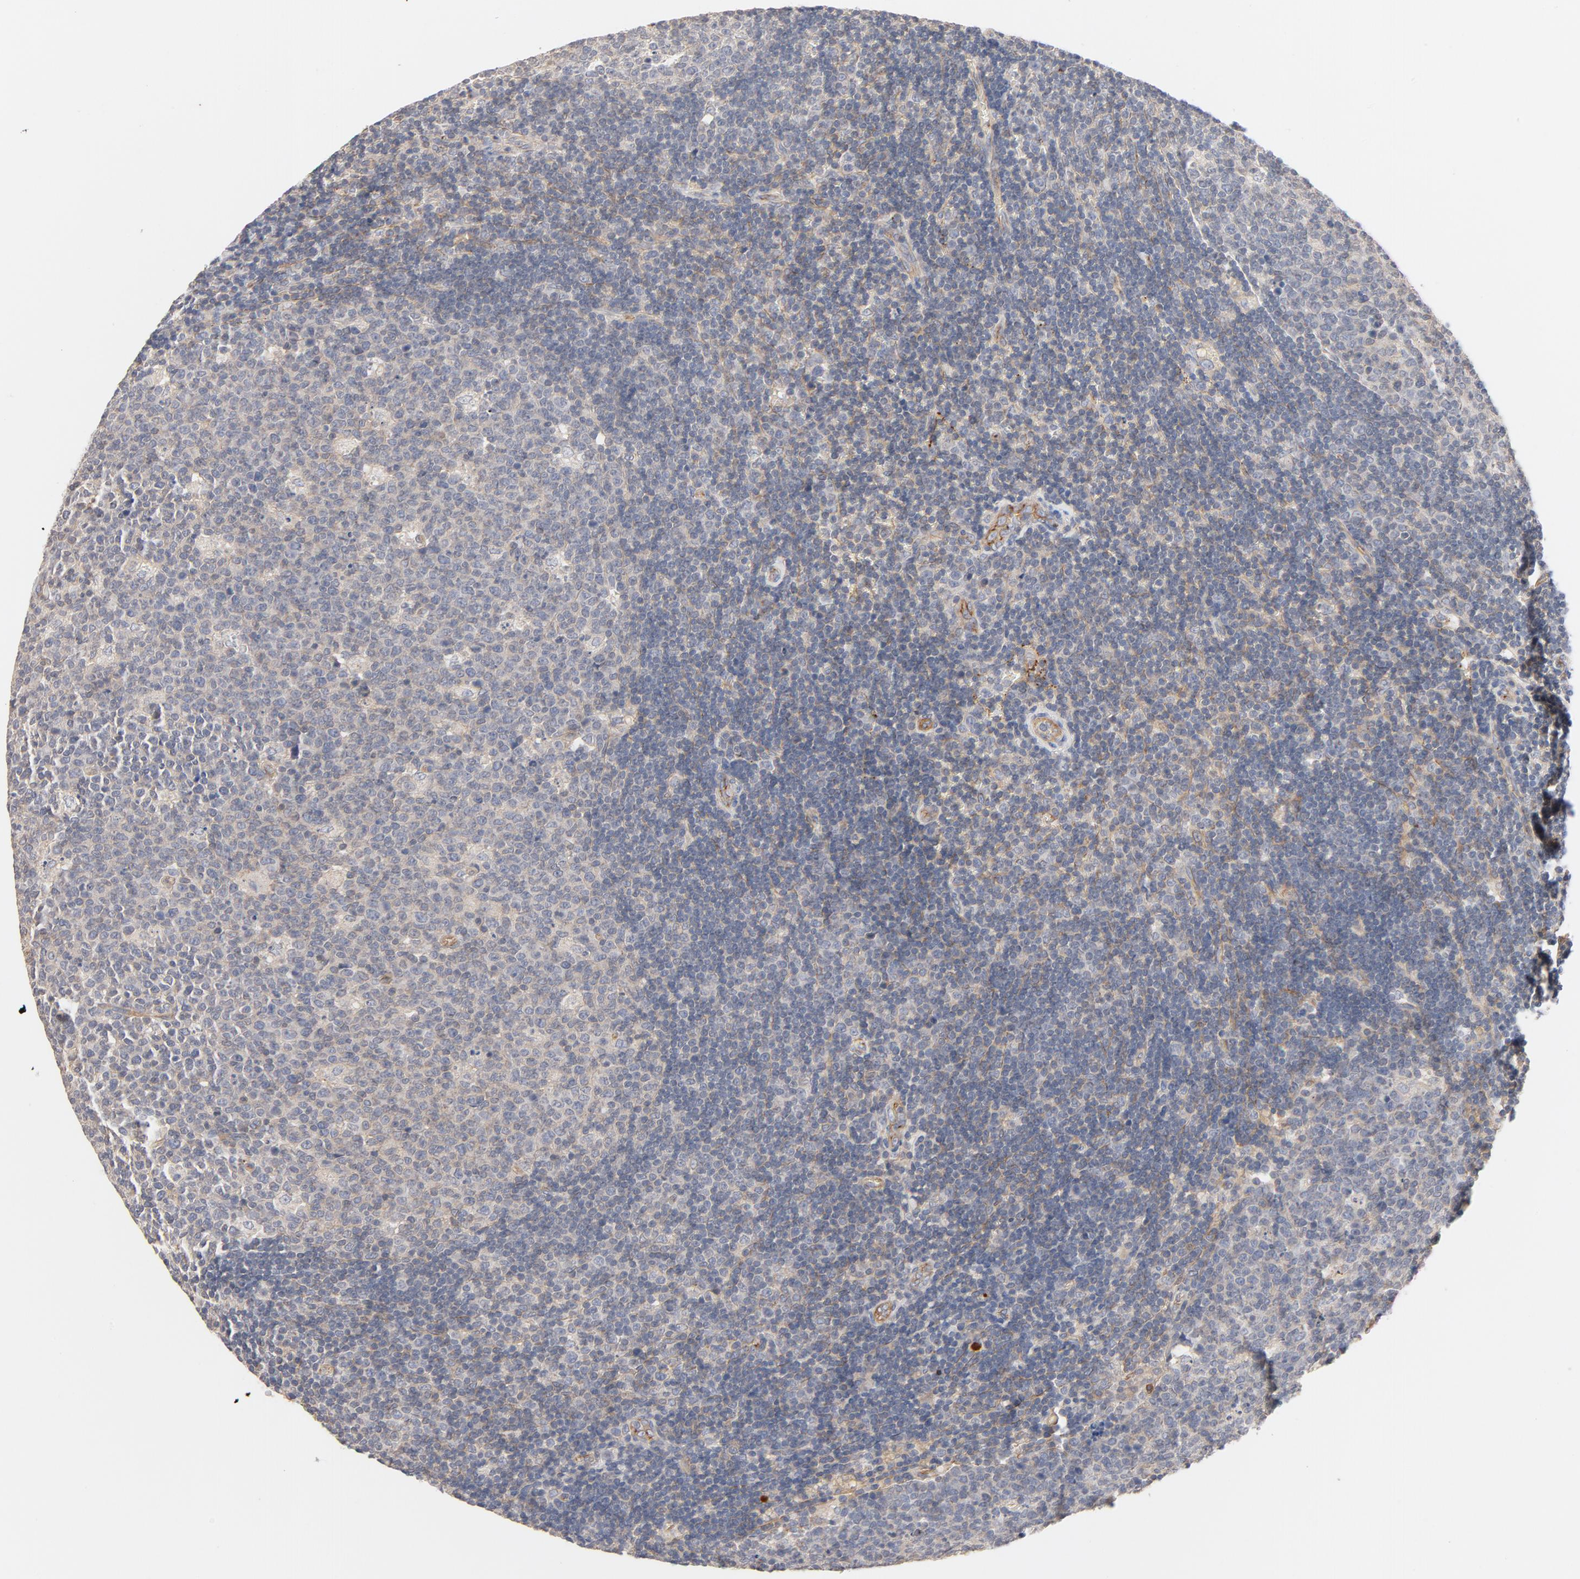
{"staining": {"intensity": "weak", "quantity": "25%-75%", "location": "cytoplasmic/membranous"}, "tissue": "lymph node", "cell_type": "Germinal center cells", "image_type": "normal", "snomed": [{"axis": "morphology", "description": "Normal tissue, NOS"}, {"axis": "topography", "description": "Lymph node"}, {"axis": "topography", "description": "Salivary gland"}], "caption": "DAB immunohistochemical staining of unremarkable lymph node displays weak cytoplasmic/membranous protein expression in about 25%-75% of germinal center cells.", "gene": "STRN3", "patient": {"sex": "male", "age": 8}}